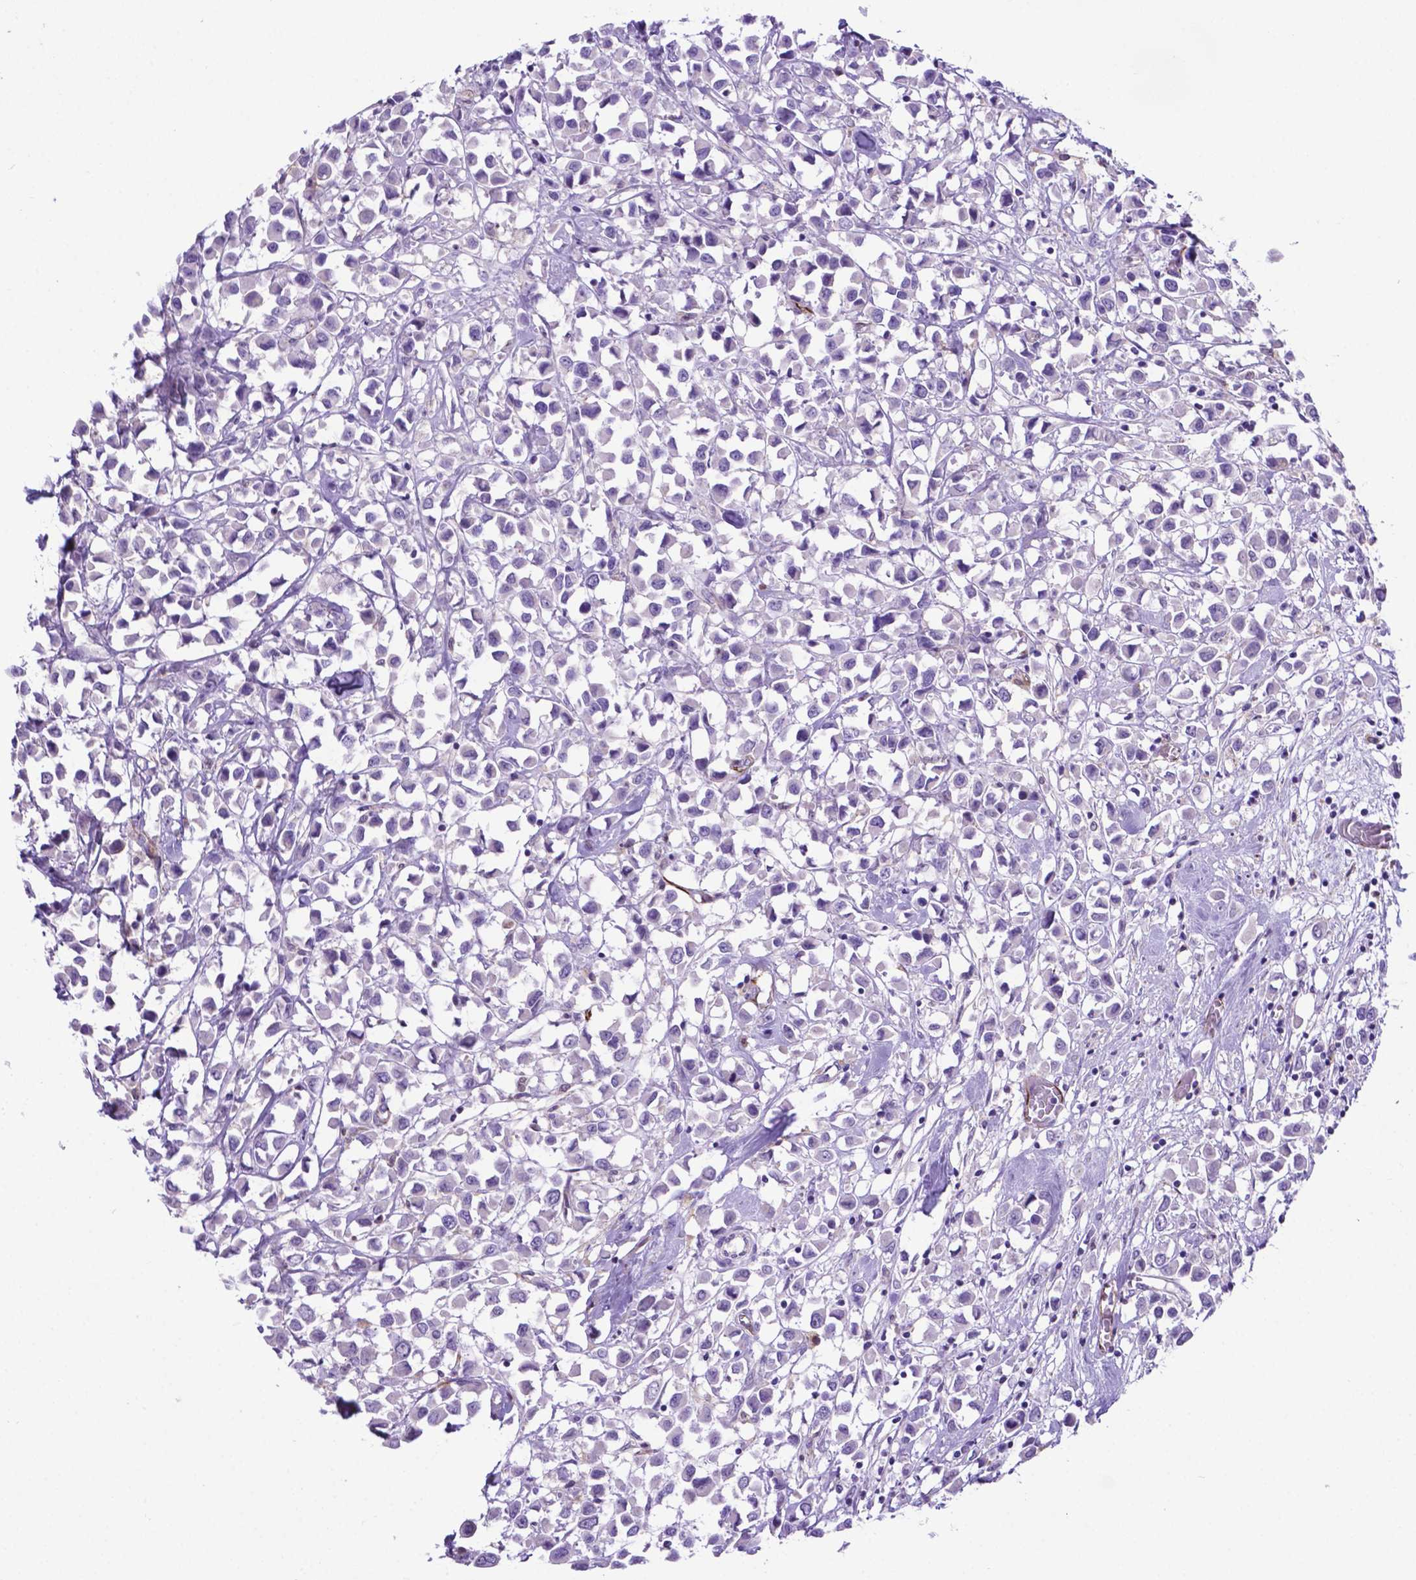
{"staining": {"intensity": "negative", "quantity": "none", "location": "none"}, "tissue": "breast cancer", "cell_type": "Tumor cells", "image_type": "cancer", "snomed": [{"axis": "morphology", "description": "Duct carcinoma"}, {"axis": "topography", "description": "Breast"}], "caption": "Immunohistochemistry histopathology image of breast invasive ductal carcinoma stained for a protein (brown), which shows no expression in tumor cells.", "gene": "LZTR1", "patient": {"sex": "female", "age": 61}}